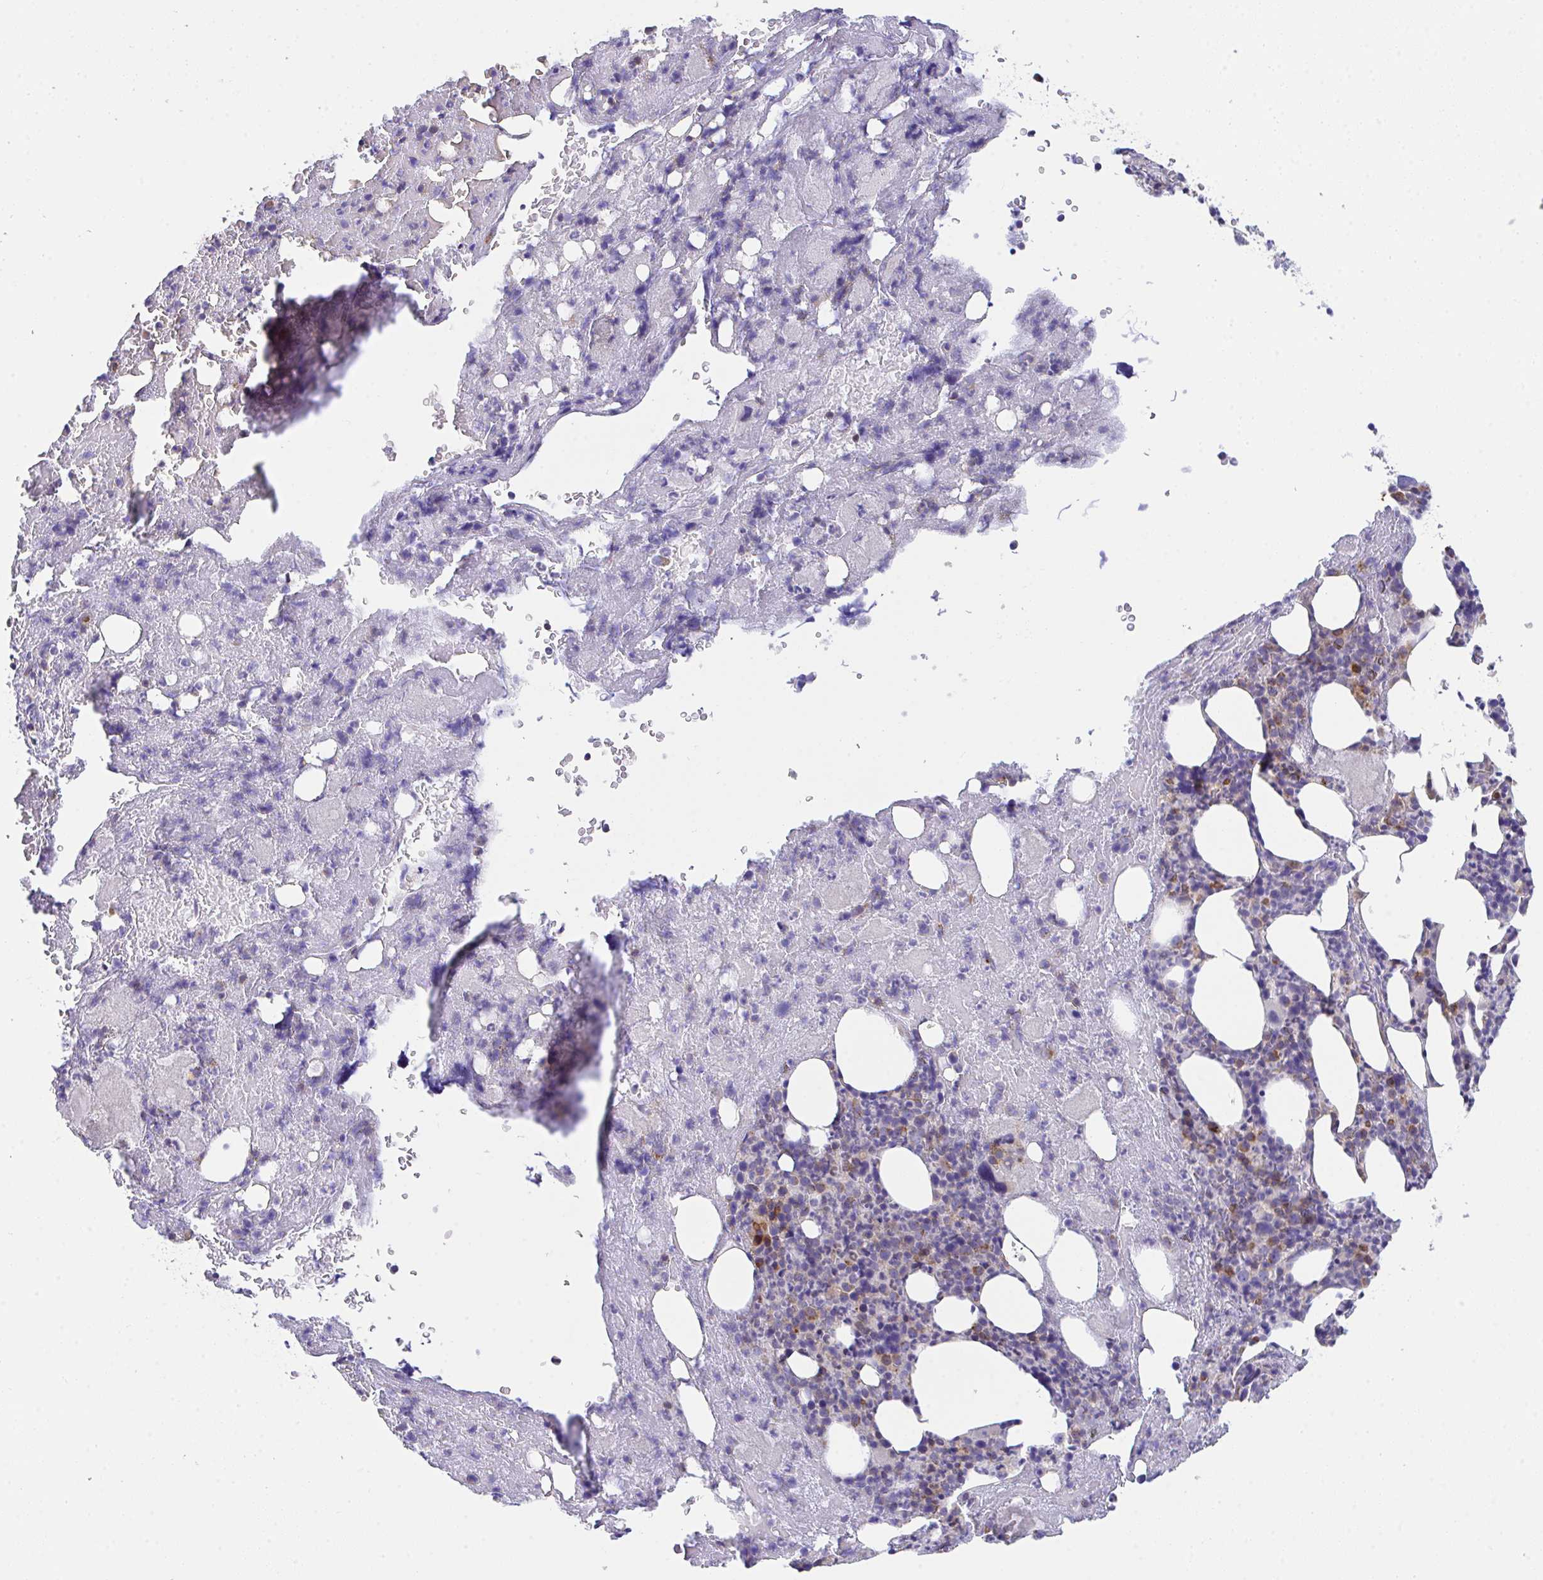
{"staining": {"intensity": "weak", "quantity": "25%-75%", "location": "cytoplasmic/membranous"}, "tissue": "bone marrow", "cell_type": "Hematopoietic cells", "image_type": "normal", "snomed": [{"axis": "morphology", "description": "Normal tissue, NOS"}, {"axis": "topography", "description": "Bone marrow"}], "caption": "Bone marrow stained with DAB immunohistochemistry reveals low levels of weak cytoplasmic/membranous expression in about 25%-75% of hematopoietic cells. Nuclei are stained in blue.", "gene": "MIA3", "patient": {"sex": "female", "age": 59}}